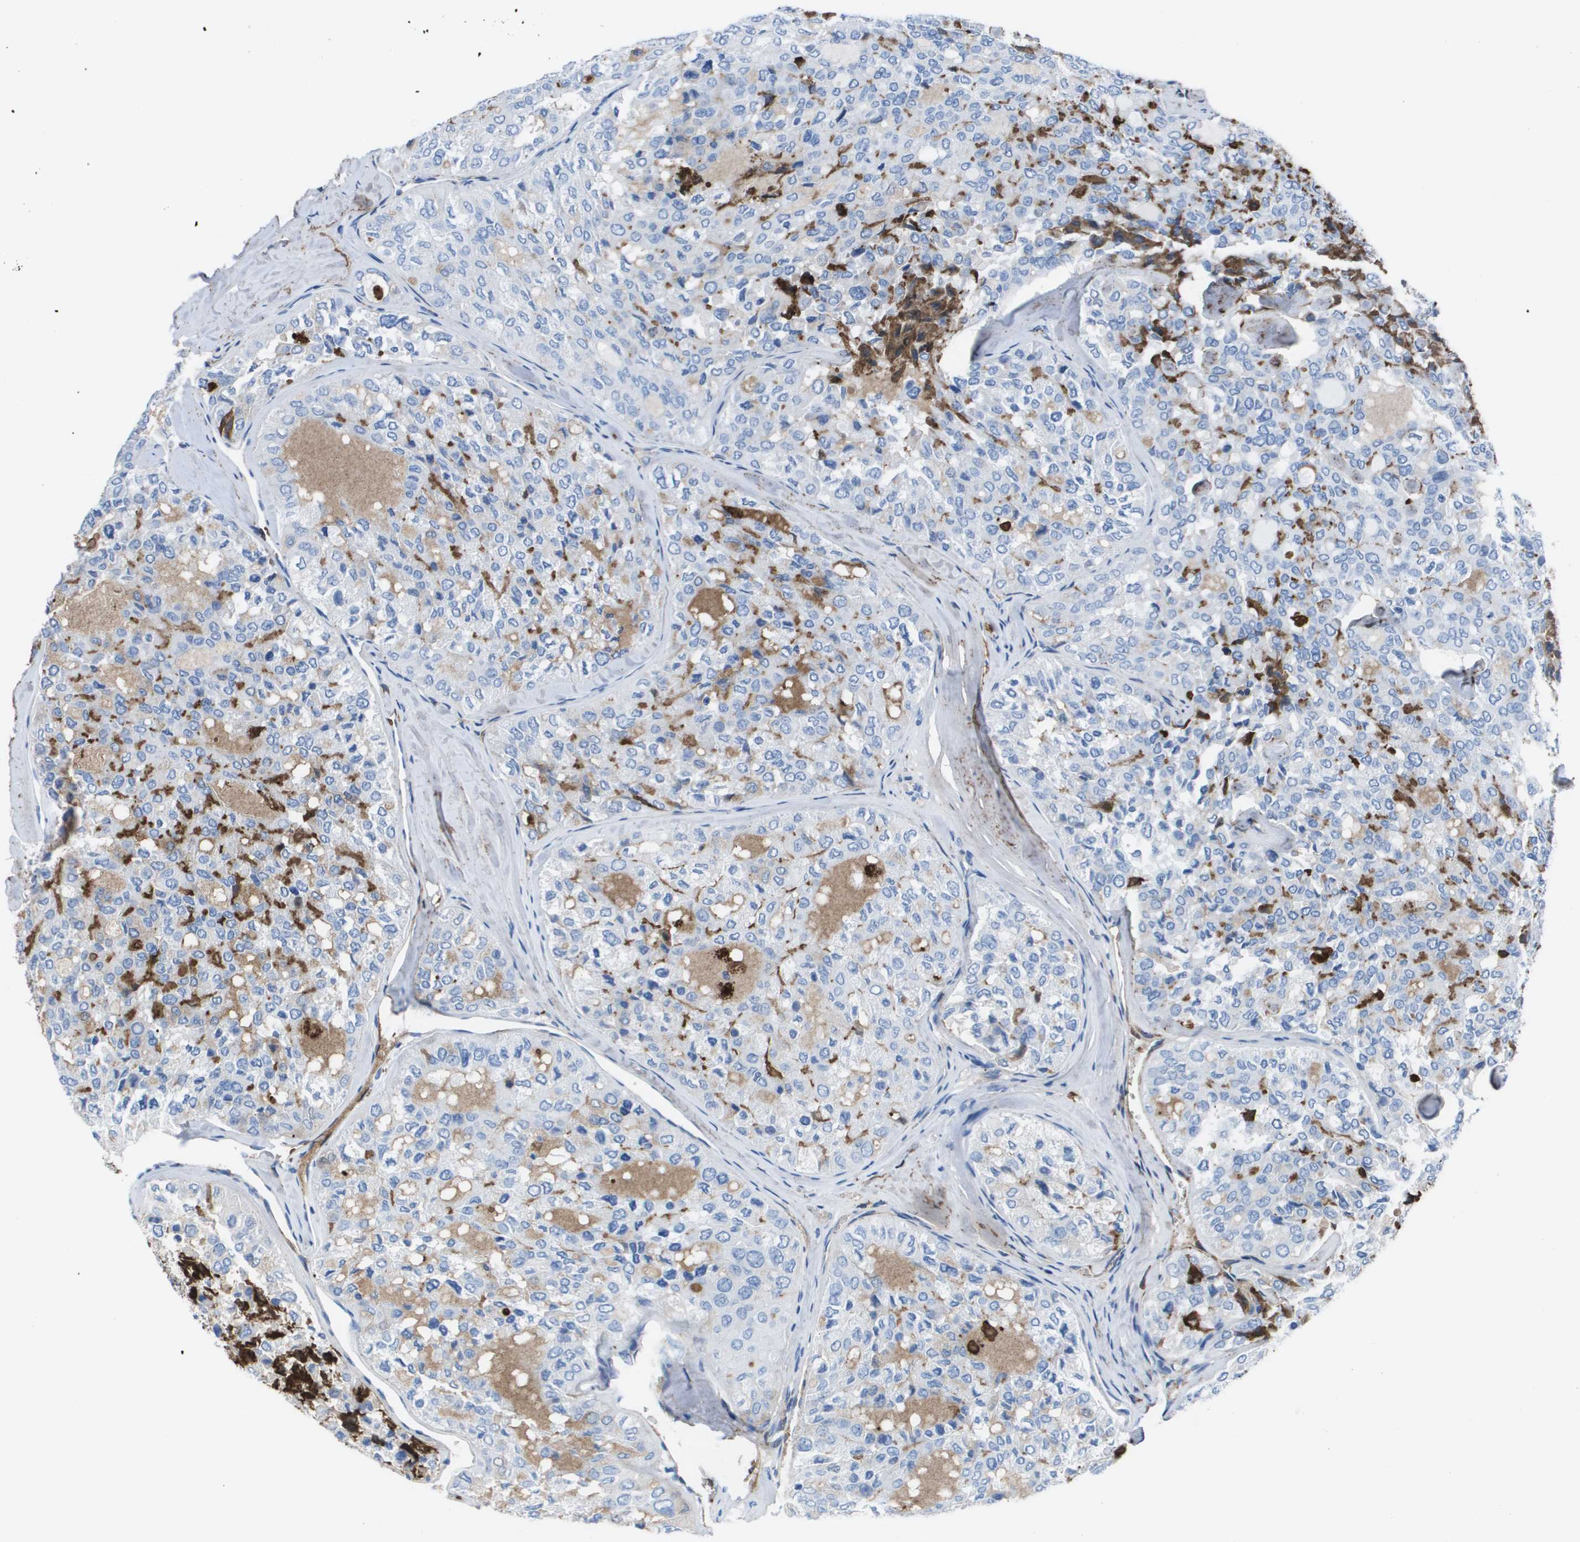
{"staining": {"intensity": "negative", "quantity": "none", "location": "none"}, "tissue": "thyroid cancer", "cell_type": "Tumor cells", "image_type": "cancer", "snomed": [{"axis": "morphology", "description": "Follicular adenoma carcinoma, NOS"}, {"axis": "topography", "description": "Thyroid gland"}], "caption": "Immunohistochemical staining of human thyroid cancer exhibits no significant positivity in tumor cells. The staining is performed using DAB (3,3'-diaminobenzidine) brown chromogen with nuclei counter-stained in using hematoxylin.", "gene": "VTN", "patient": {"sex": "male", "age": 75}}